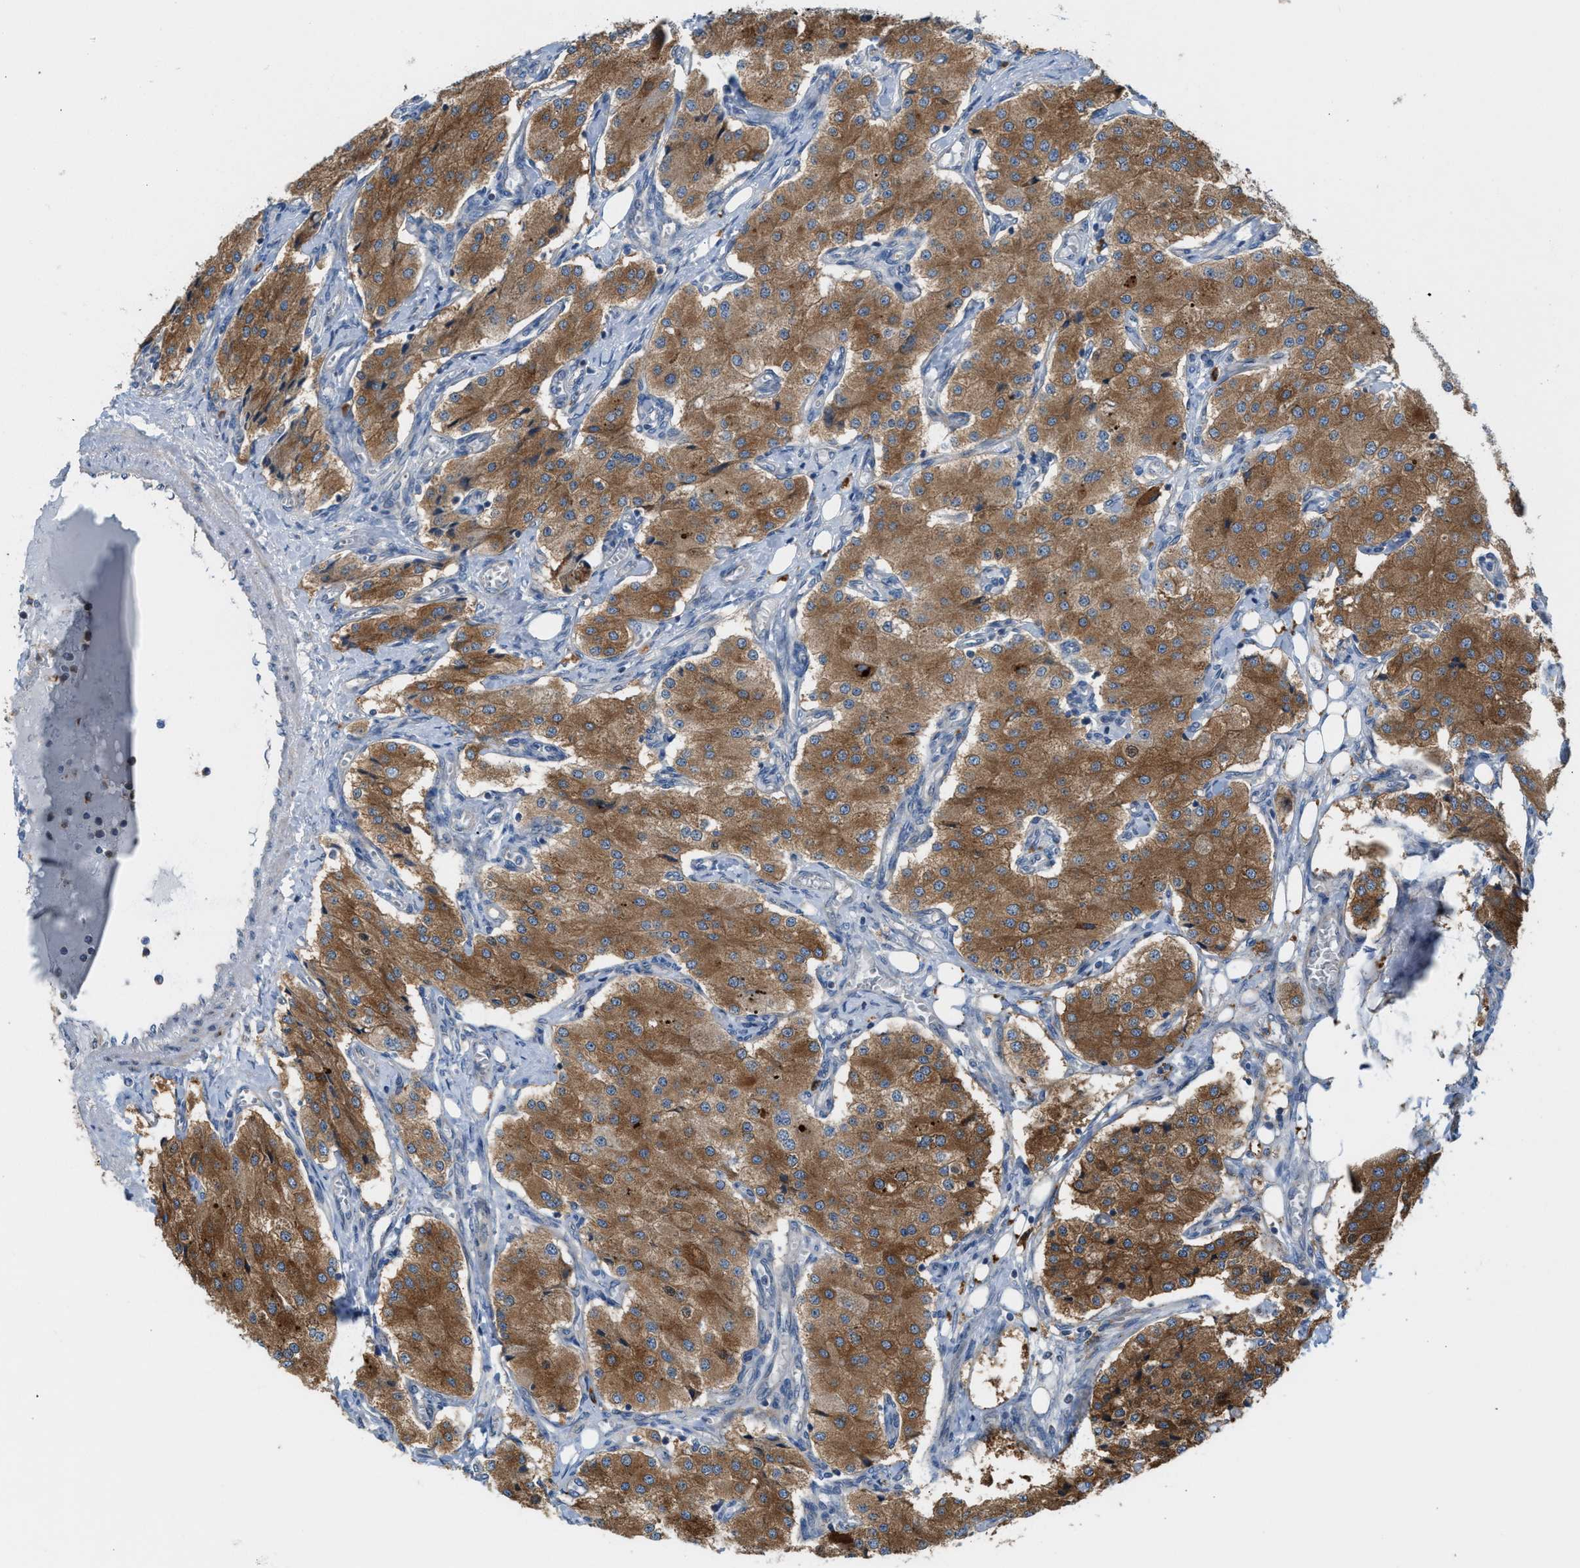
{"staining": {"intensity": "moderate", "quantity": ">75%", "location": "cytoplasmic/membranous"}, "tissue": "carcinoid", "cell_type": "Tumor cells", "image_type": "cancer", "snomed": [{"axis": "morphology", "description": "Carcinoid, malignant, NOS"}, {"axis": "topography", "description": "Colon"}], "caption": "Carcinoid was stained to show a protein in brown. There is medium levels of moderate cytoplasmic/membranous positivity in approximately >75% of tumor cells.", "gene": "PDCL", "patient": {"sex": "female", "age": 52}}